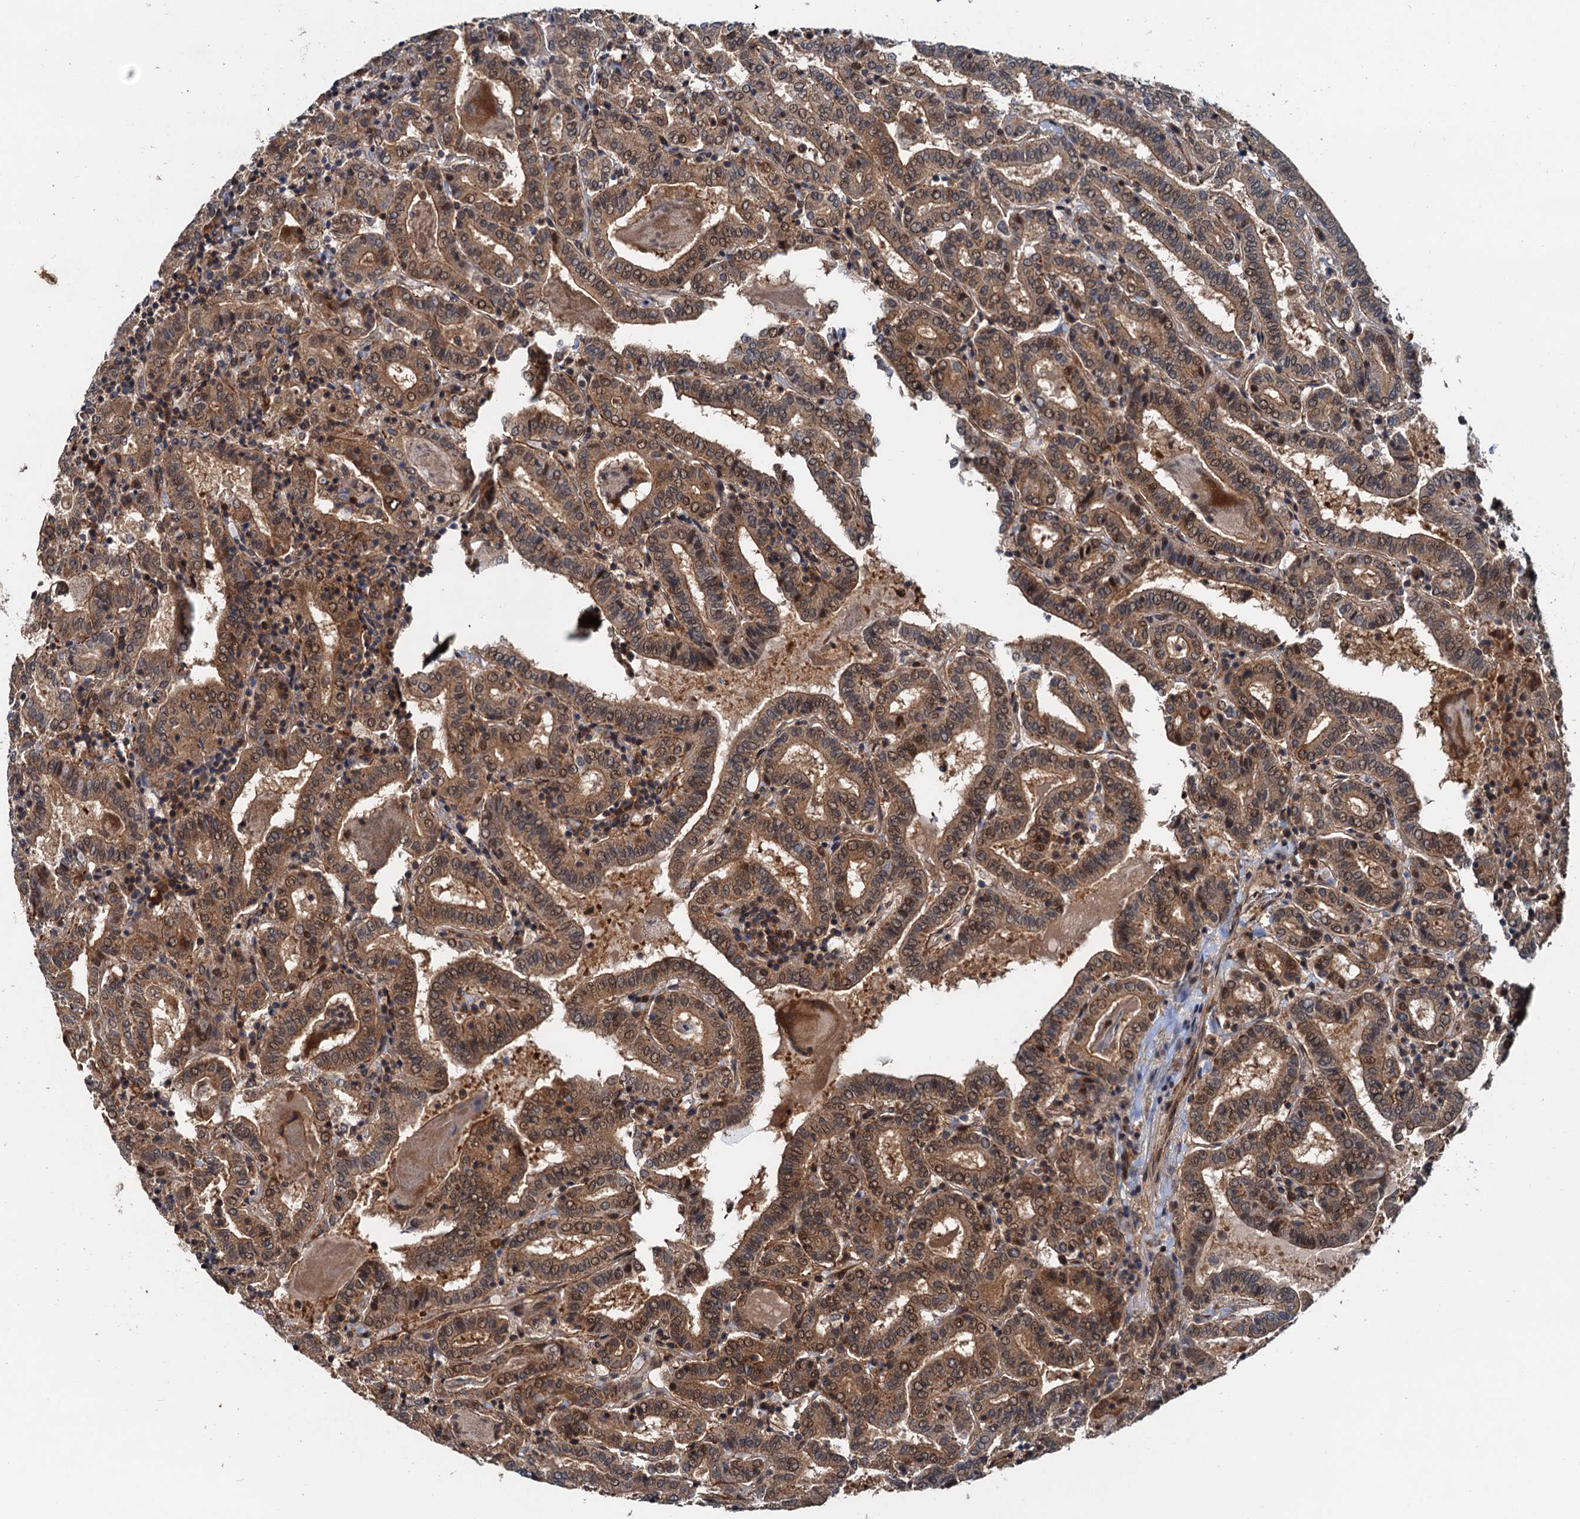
{"staining": {"intensity": "moderate", "quantity": ">75%", "location": "cytoplasmic/membranous,nuclear"}, "tissue": "thyroid cancer", "cell_type": "Tumor cells", "image_type": "cancer", "snomed": [{"axis": "morphology", "description": "Papillary adenocarcinoma, NOS"}, {"axis": "topography", "description": "Thyroid gland"}], "caption": "Immunohistochemical staining of thyroid cancer (papillary adenocarcinoma) displays medium levels of moderate cytoplasmic/membranous and nuclear expression in about >75% of tumor cells. (DAB (3,3'-diaminobenzidine) = brown stain, brightfield microscopy at high magnification).", "gene": "AAGAB", "patient": {"sex": "female", "age": 72}}